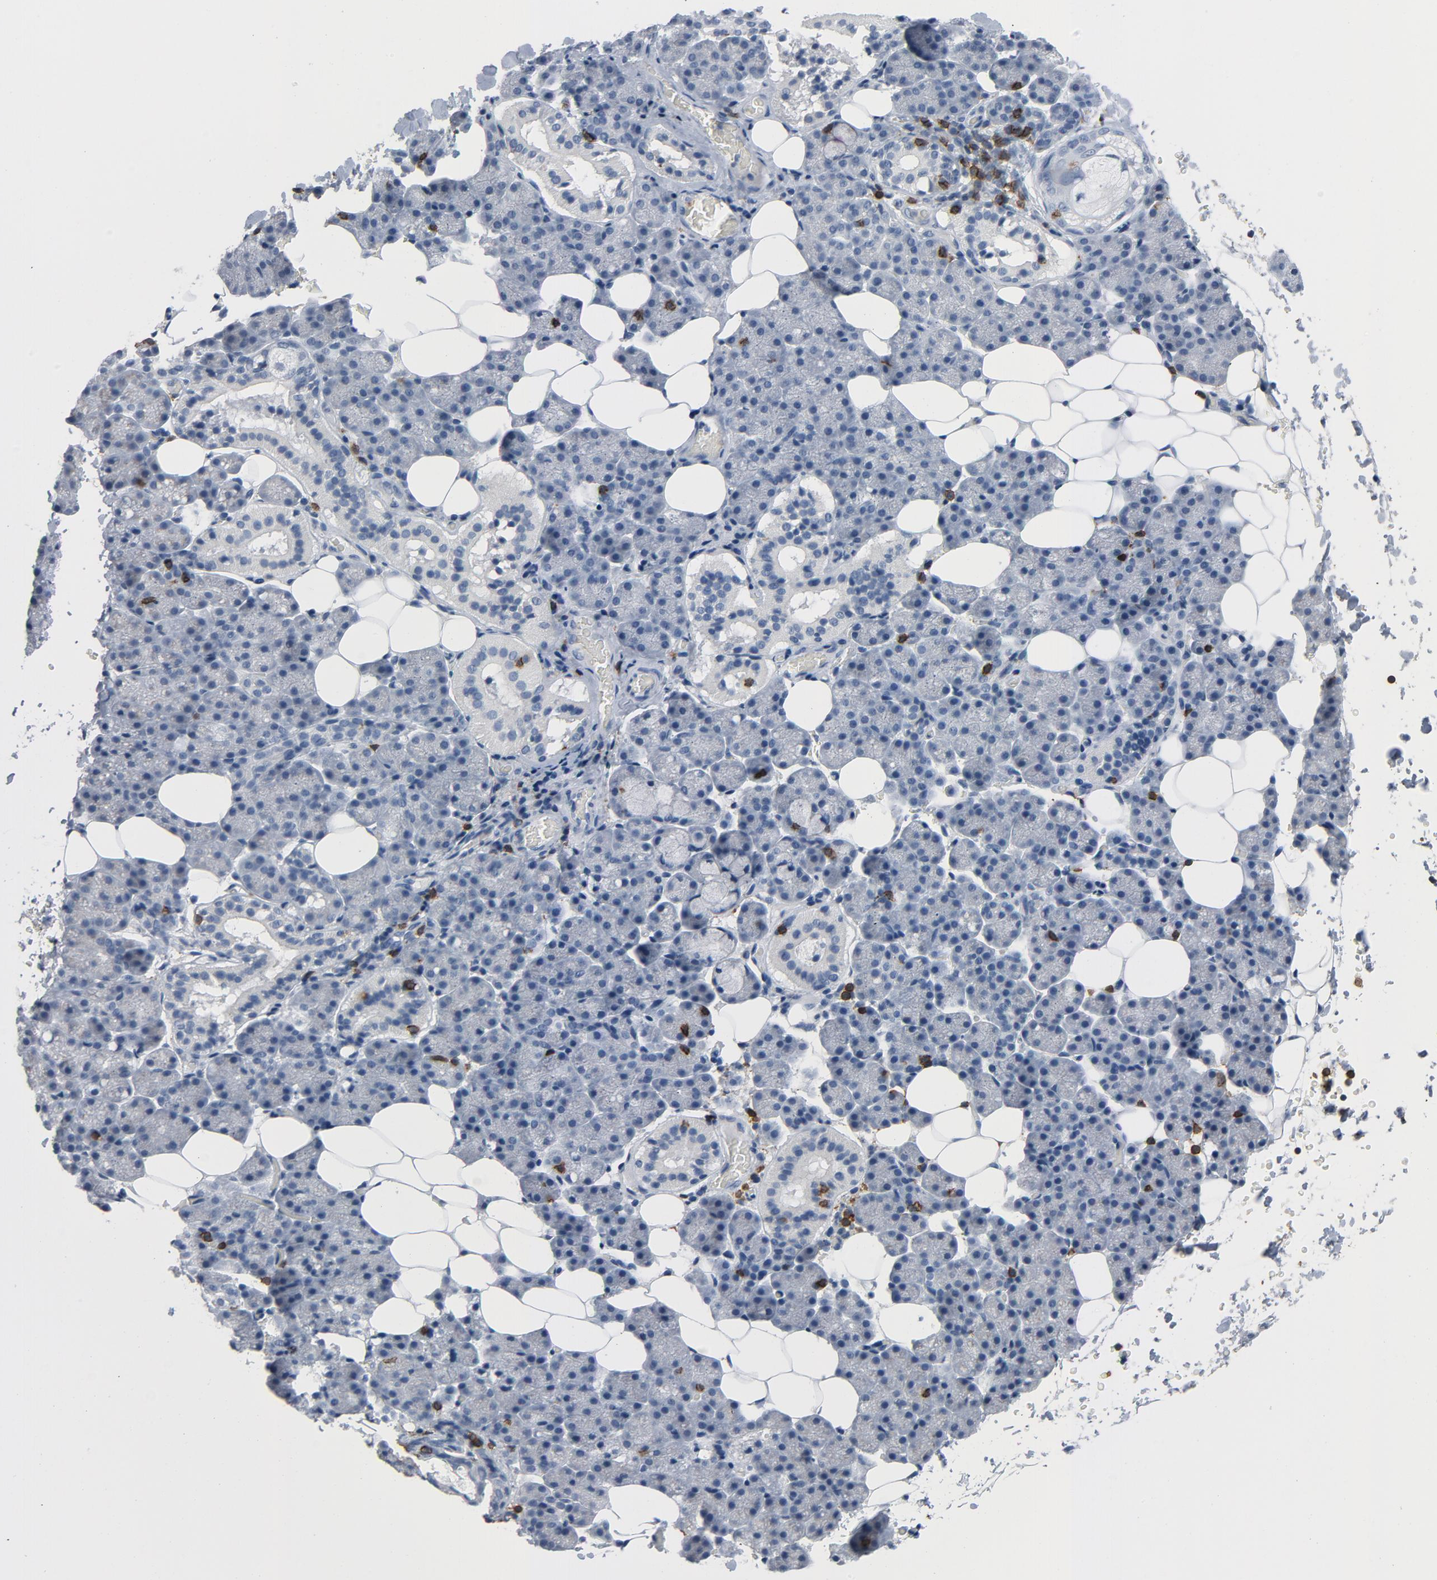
{"staining": {"intensity": "negative", "quantity": "none", "location": "none"}, "tissue": "salivary gland", "cell_type": "Glandular cells", "image_type": "normal", "snomed": [{"axis": "morphology", "description": "Normal tissue, NOS"}, {"axis": "topography", "description": "Lymph node"}, {"axis": "topography", "description": "Salivary gland"}], "caption": "Salivary gland stained for a protein using immunohistochemistry exhibits no positivity glandular cells.", "gene": "LCK", "patient": {"sex": "male", "age": 8}}